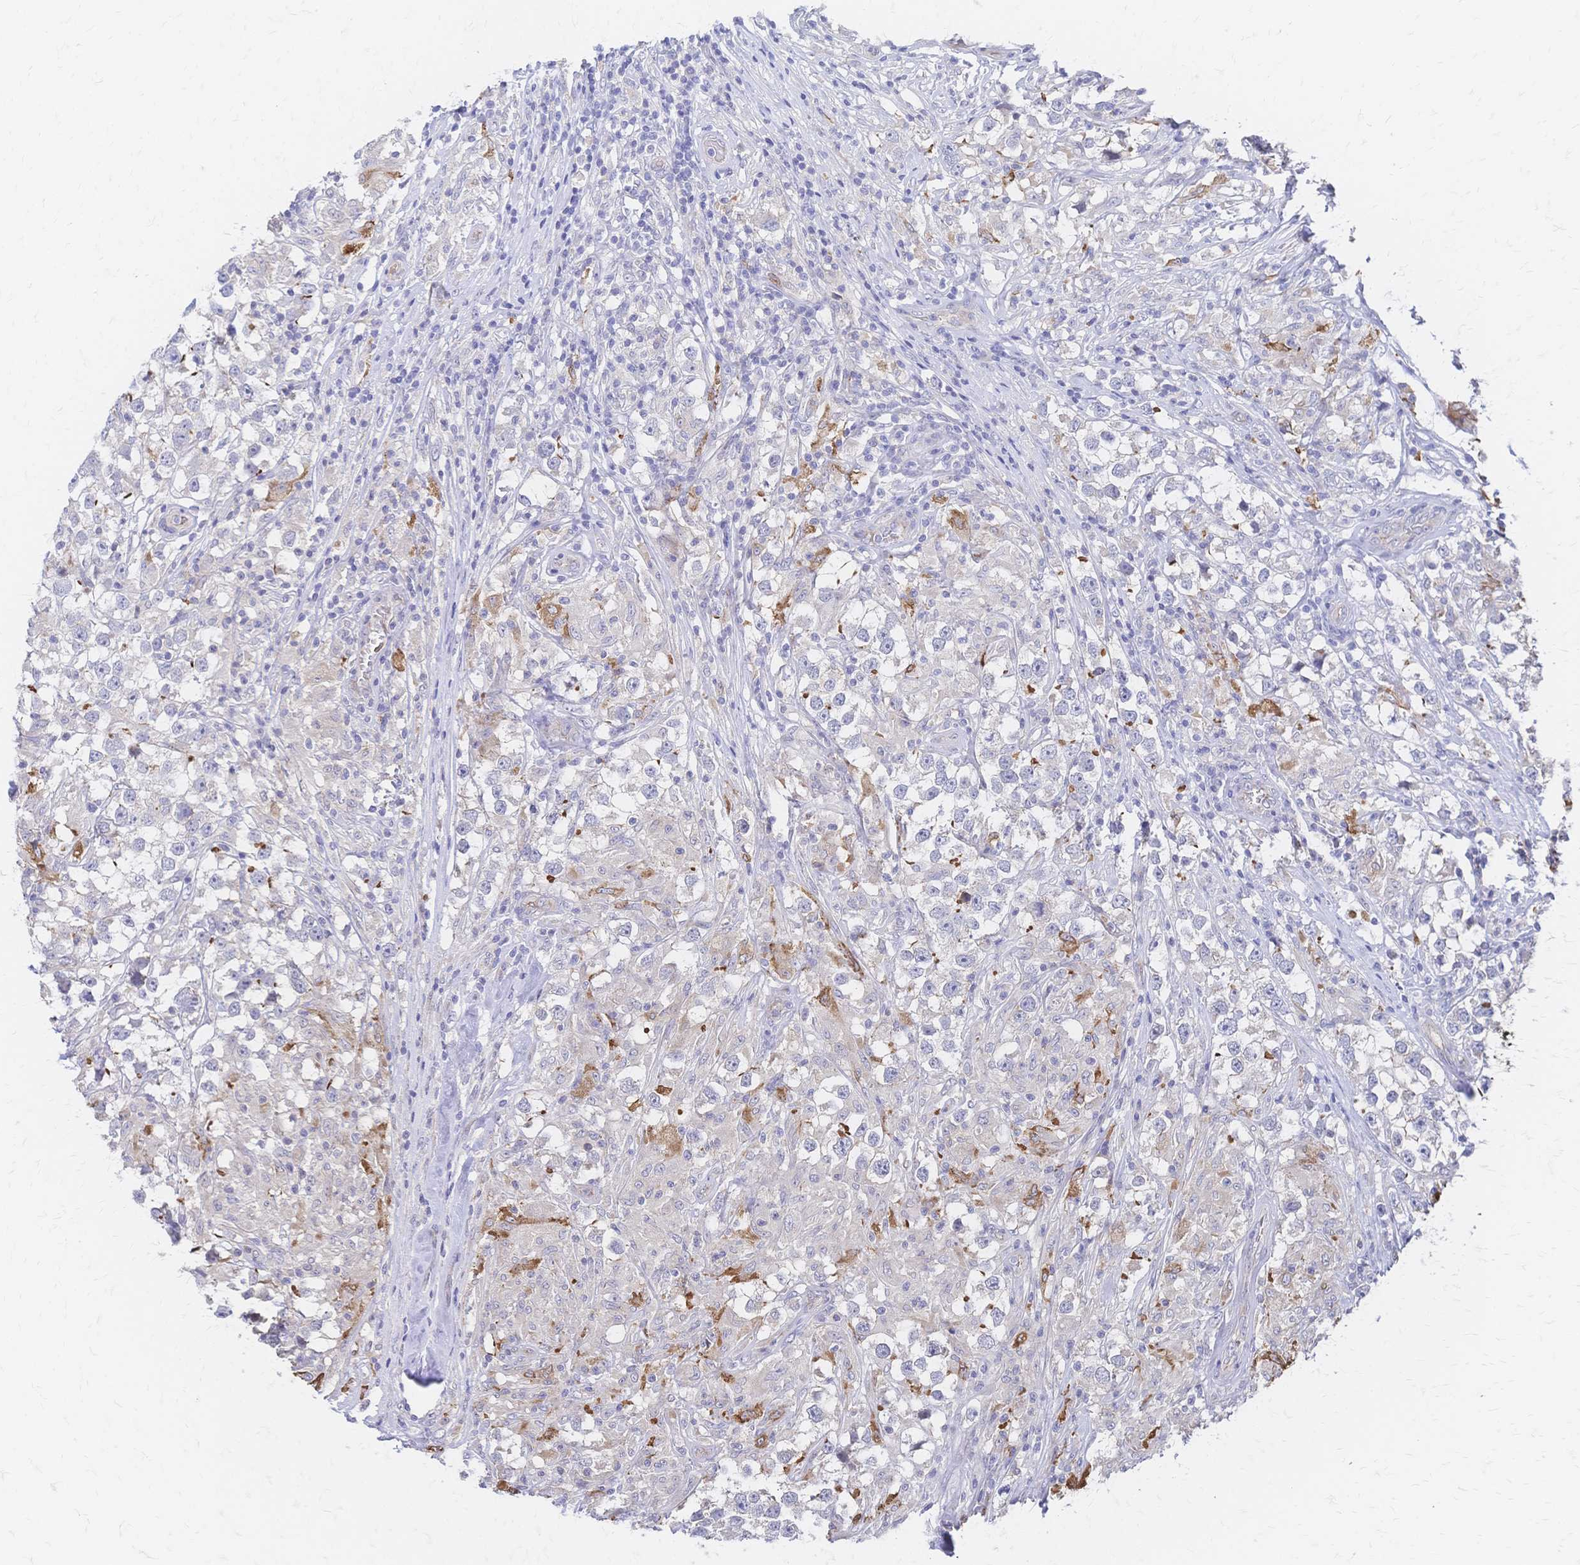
{"staining": {"intensity": "negative", "quantity": "none", "location": "none"}, "tissue": "testis cancer", "cell_type": "Tumor cells", "image_type": "cancer", "snomed": [{"axis": "morphology", "description": "Seminoma, NOS"}, {"axis": "topography", "description": "Testis"}], "caption": "DAB immunohistochemical staining of human testis seminoma exhibits no significant staining in tumor cells. The staining is performed using DAB brown chromogen with nuclei counter-stained in using hematoxylin.", "gene": "SLC5A1", "patient": {"sex": "male", "age": 46}}